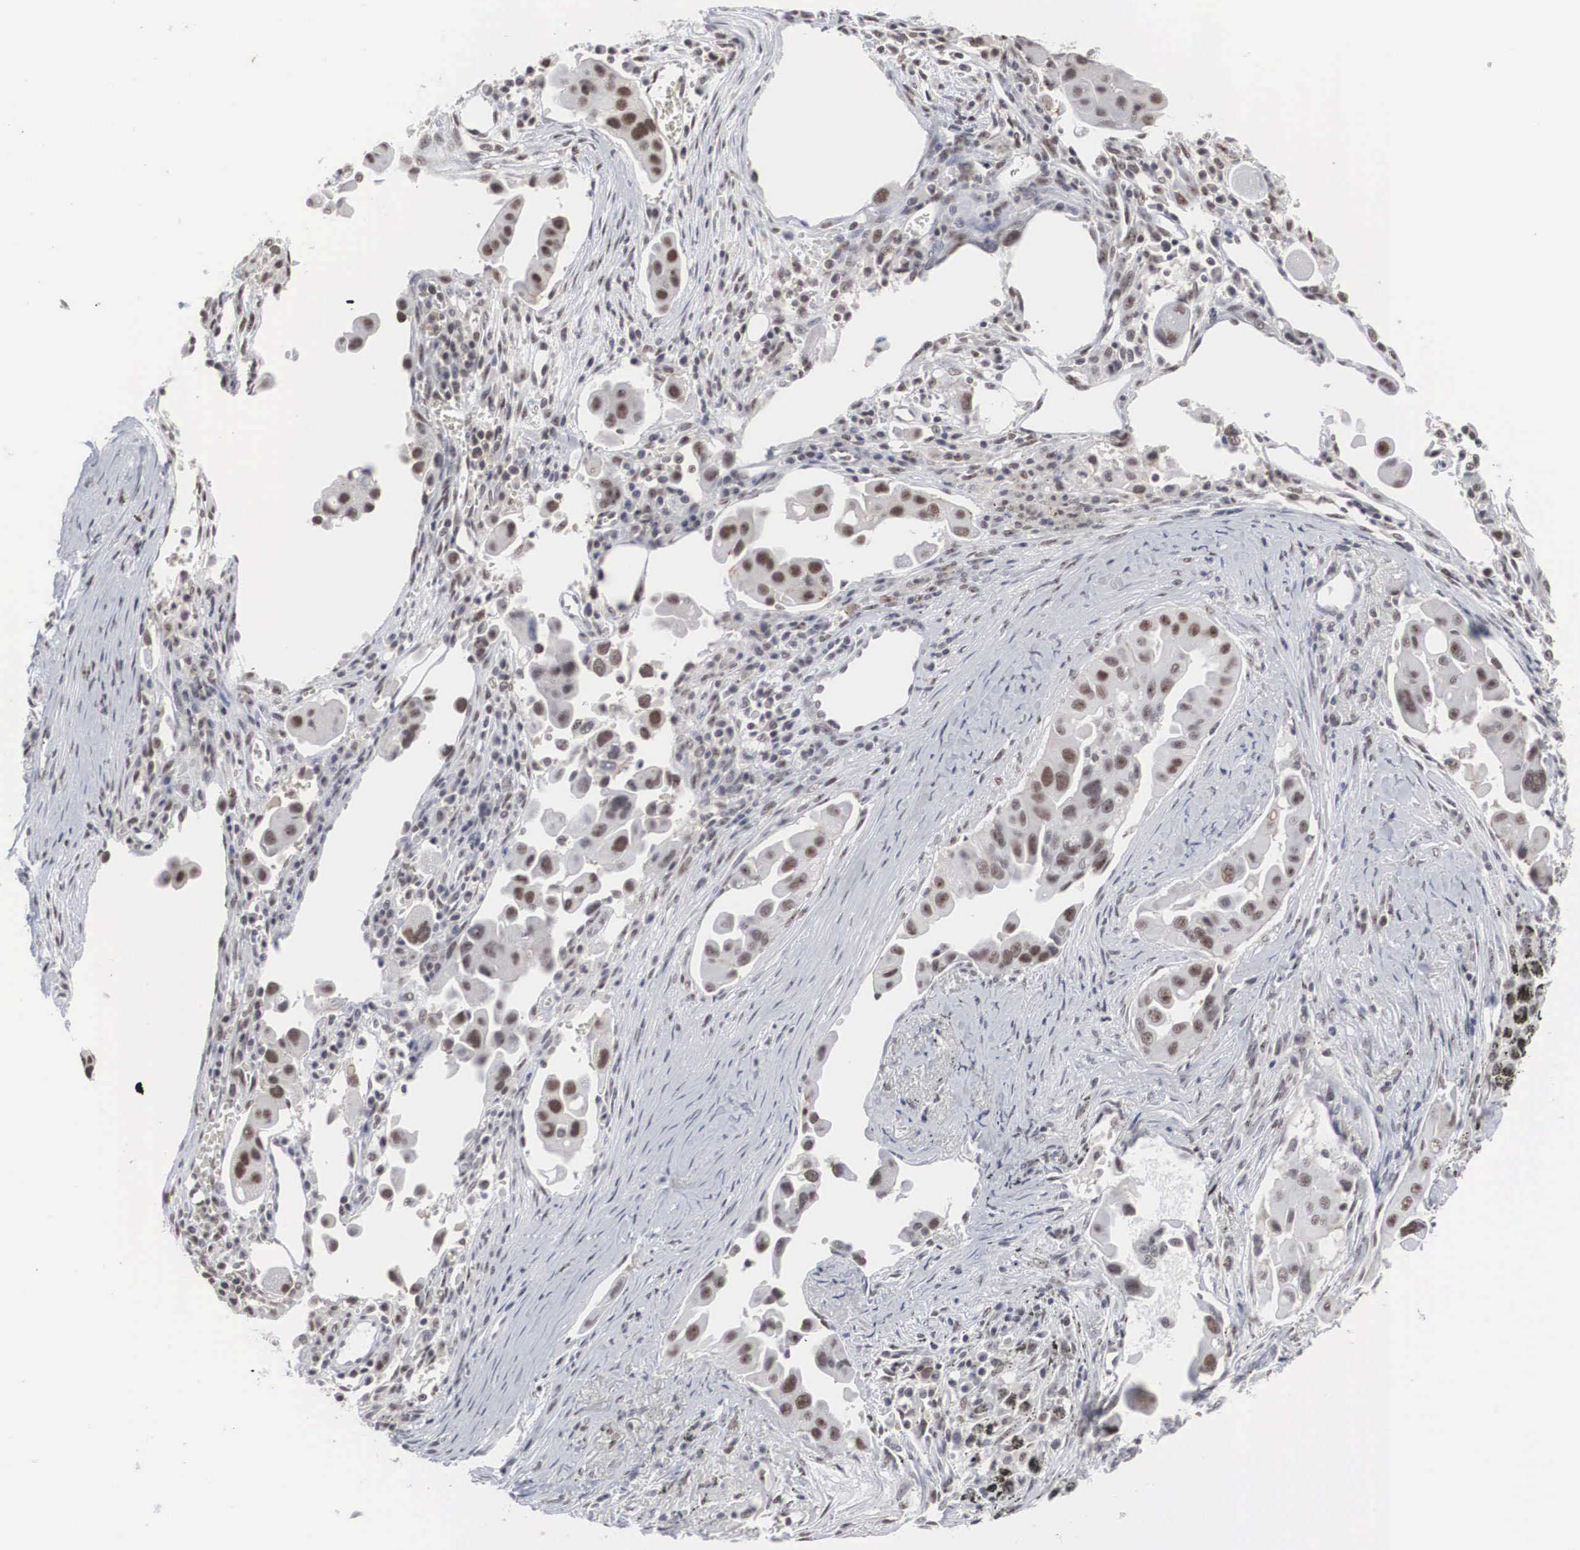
{"staining": {"intensity": "moderate", "quantity": "25%-75%", "location": "nuclear"}, "tissue": "lung cancer", "cell_type": "Tumor cells", "image_type": "cancer", "snomed": [{"axis": "morphology", "description": "Adenocarcinoma, NOS"}, {"axis": "topography", "description": "Lung"}], "caption": "IHC image of neoplastic tissue: human adenocarcinoma (lung) stained using immunohistochemistry (IHC) displays medium levels of moderate protein expression localized specifically in the nuclear of tumor cells, appearing as a nuclear brown color.", "gene": "AUTS2", "patient": {"sex": "male", "age": 68}}